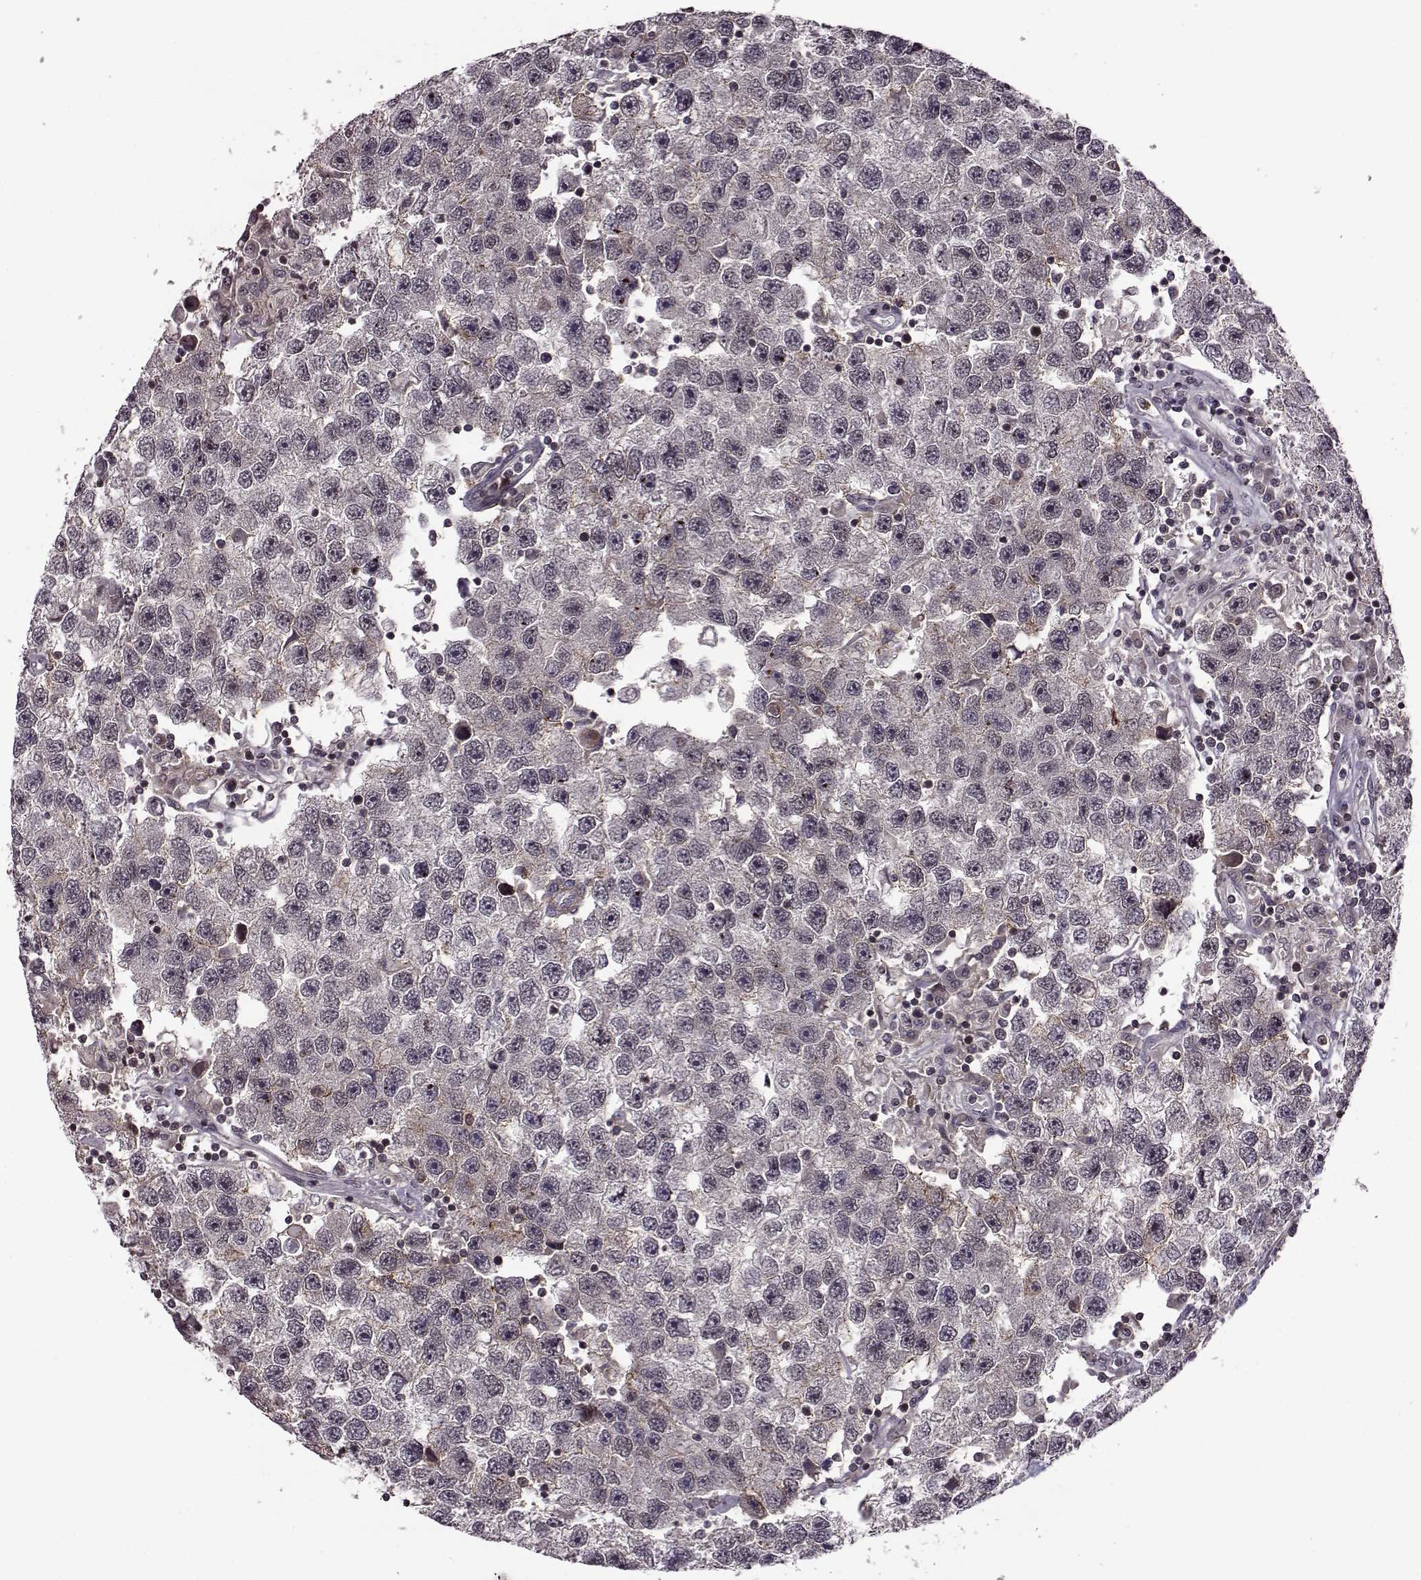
{"staining": {"intensity": "negative", "quantity": "none", "location": "none"}, "tissue": "testis cancer", "cell_type": "Tumor cells", "image_type": "cancer", "snomed": [{"axis": "morphology", "description": "Seminoma, NOS"}, {"axis": "topography", "description": "Testis"}], "caption": "A micrograph of human testis cancer (seminoma) is negative for staining in tumor cells.", "gene": "TRMU", "patient": {"sex": "male", "age": 26}}